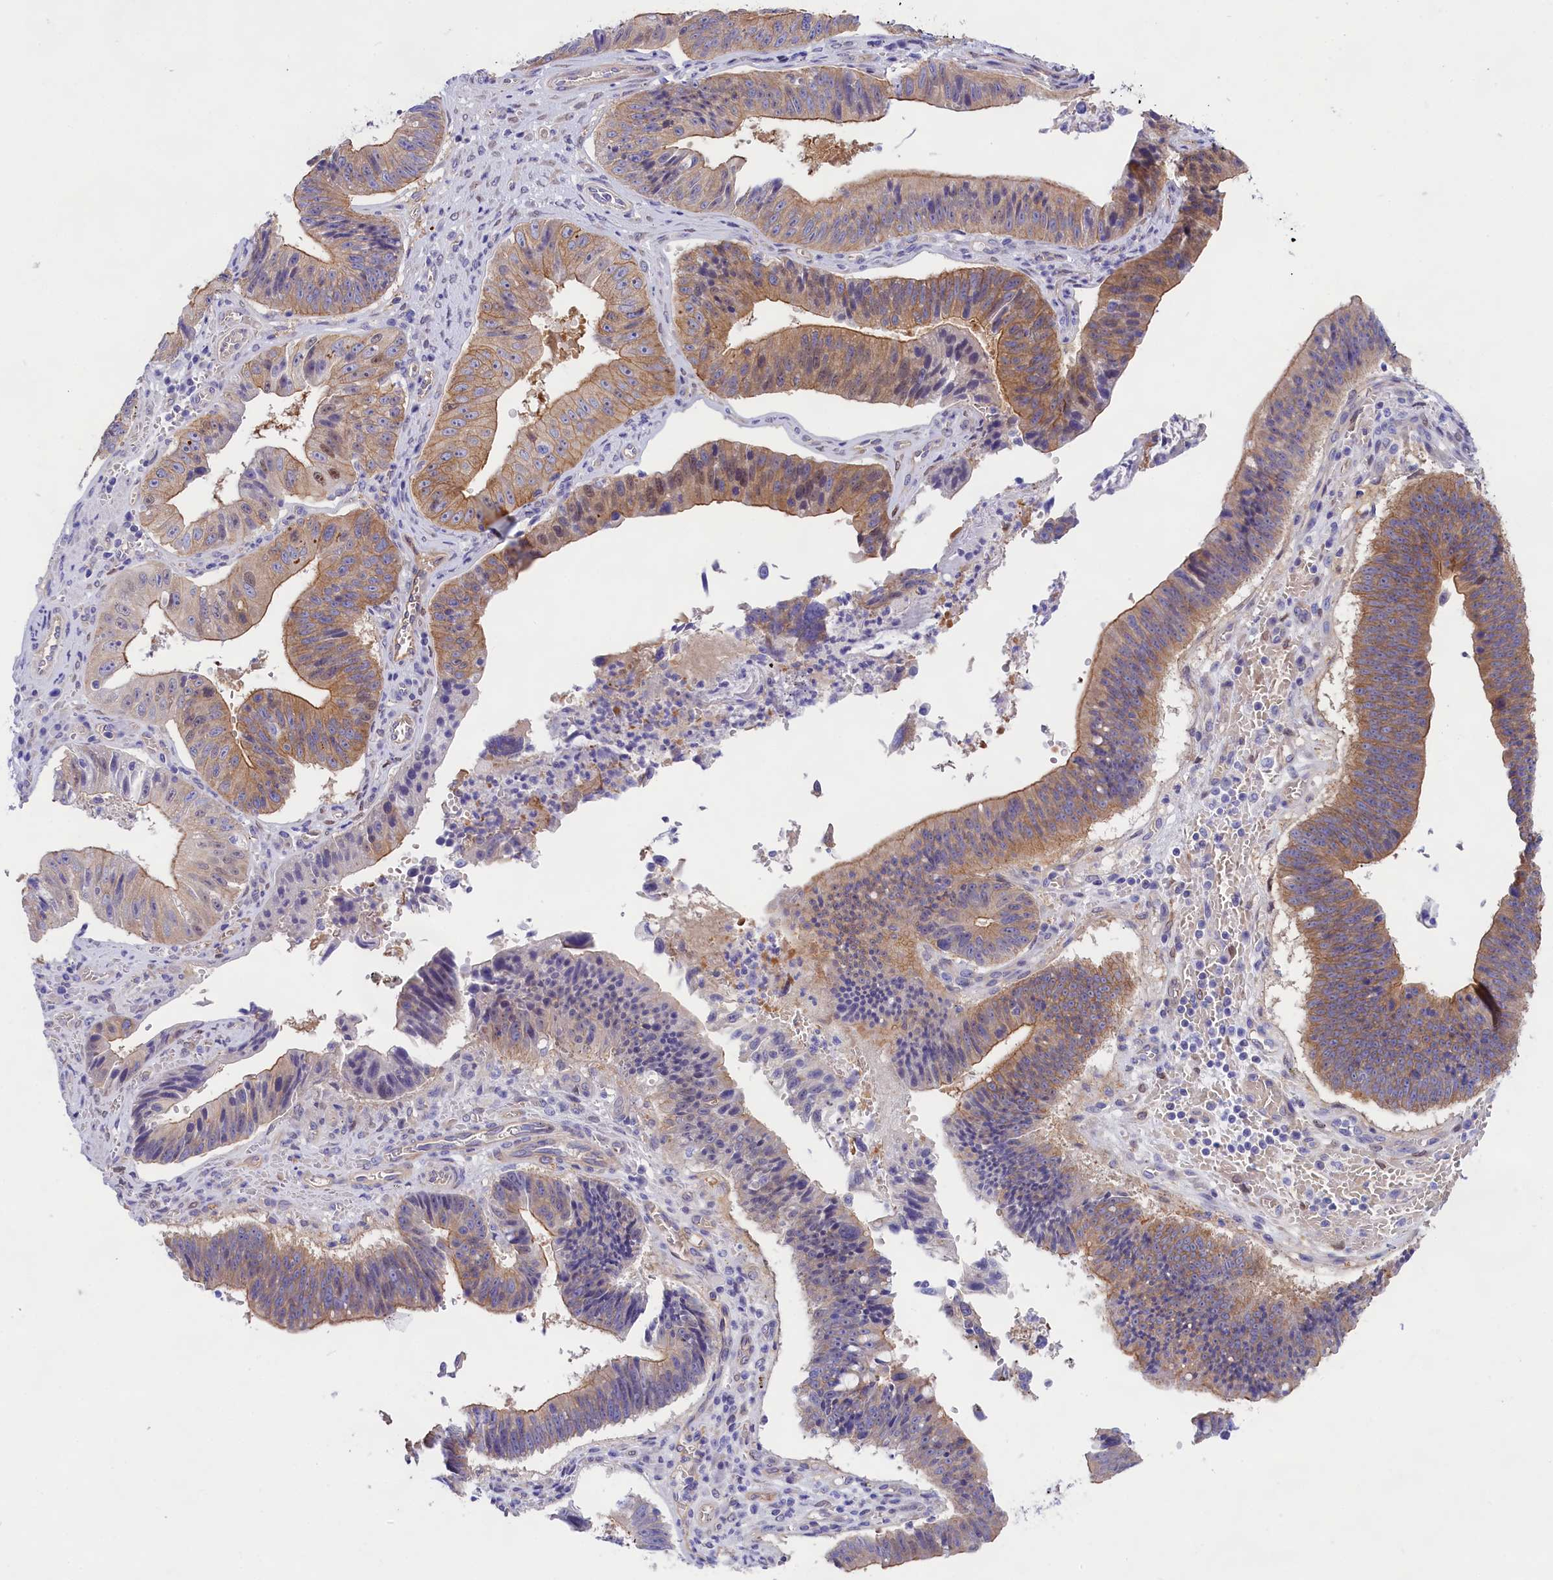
{"staining": {"intensity": "moderate", "quantity": "25%-75%", "location": "cytoplasmic/membranous"}, "tissue": "stomach cancer", "cell_type": "Tumor cells", "image_type": "cancer", "snomed": [{"axis": "morphology", "description": "Adenocarcinoma, NOS"}, {"axis": "topography", "description": "Stomach"}], "caption": "This photomicrograph shows adenocarcinoma (stomach) stained with IHC to label a protein in brown. The cytoplasmic/membranous of tumor cells show moderate positivity for the protein. Nuclei are counter-stained blue.", "gene": "PPP1R13L", "patient": {"sex": "male", "age": 59}}